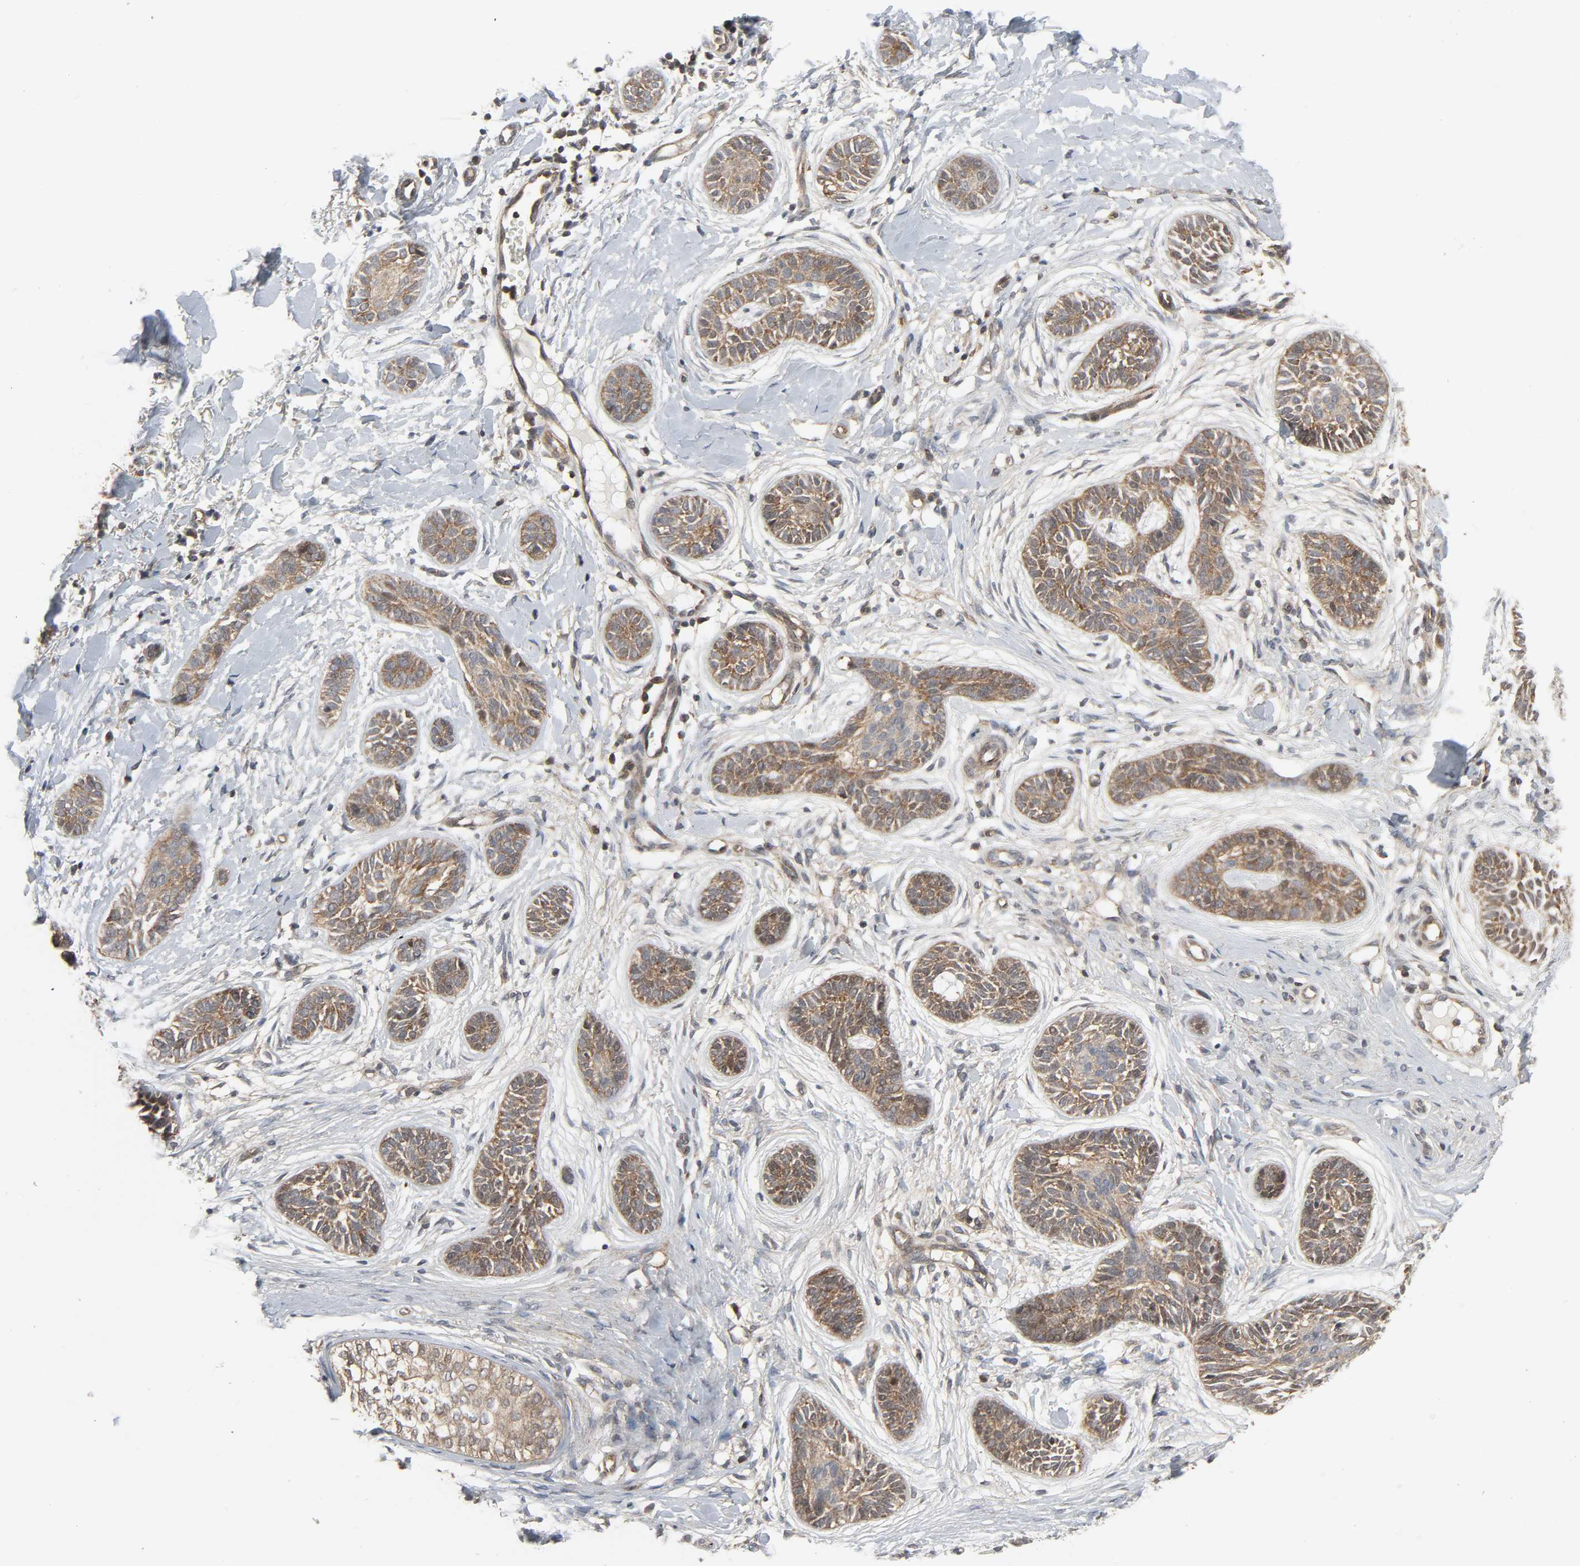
{"staining": {"intensity": "weak", "quantity": ">75%", "location": "cytoplasmic/membranous"}, "tissue": "skin cancer", "cell_type": "Tumor cells", "image_type": "cancer", "snomed": [{"axis": "morphology", "description": "Normal tissue, NOS"}, {"axis": "morphology", "description": "Basal cell carcinoma"}, {"axis": "topography", "description": "Skin"}], "caption": "IHC histopathology image of human skin cancer stained for a protein (brown), which displays low levels of weak cytoplasmic/membranous staining in about >75% of tumor cells.", "gene": "GSK3A", "patient": {"sex": "male", "age": 63}}